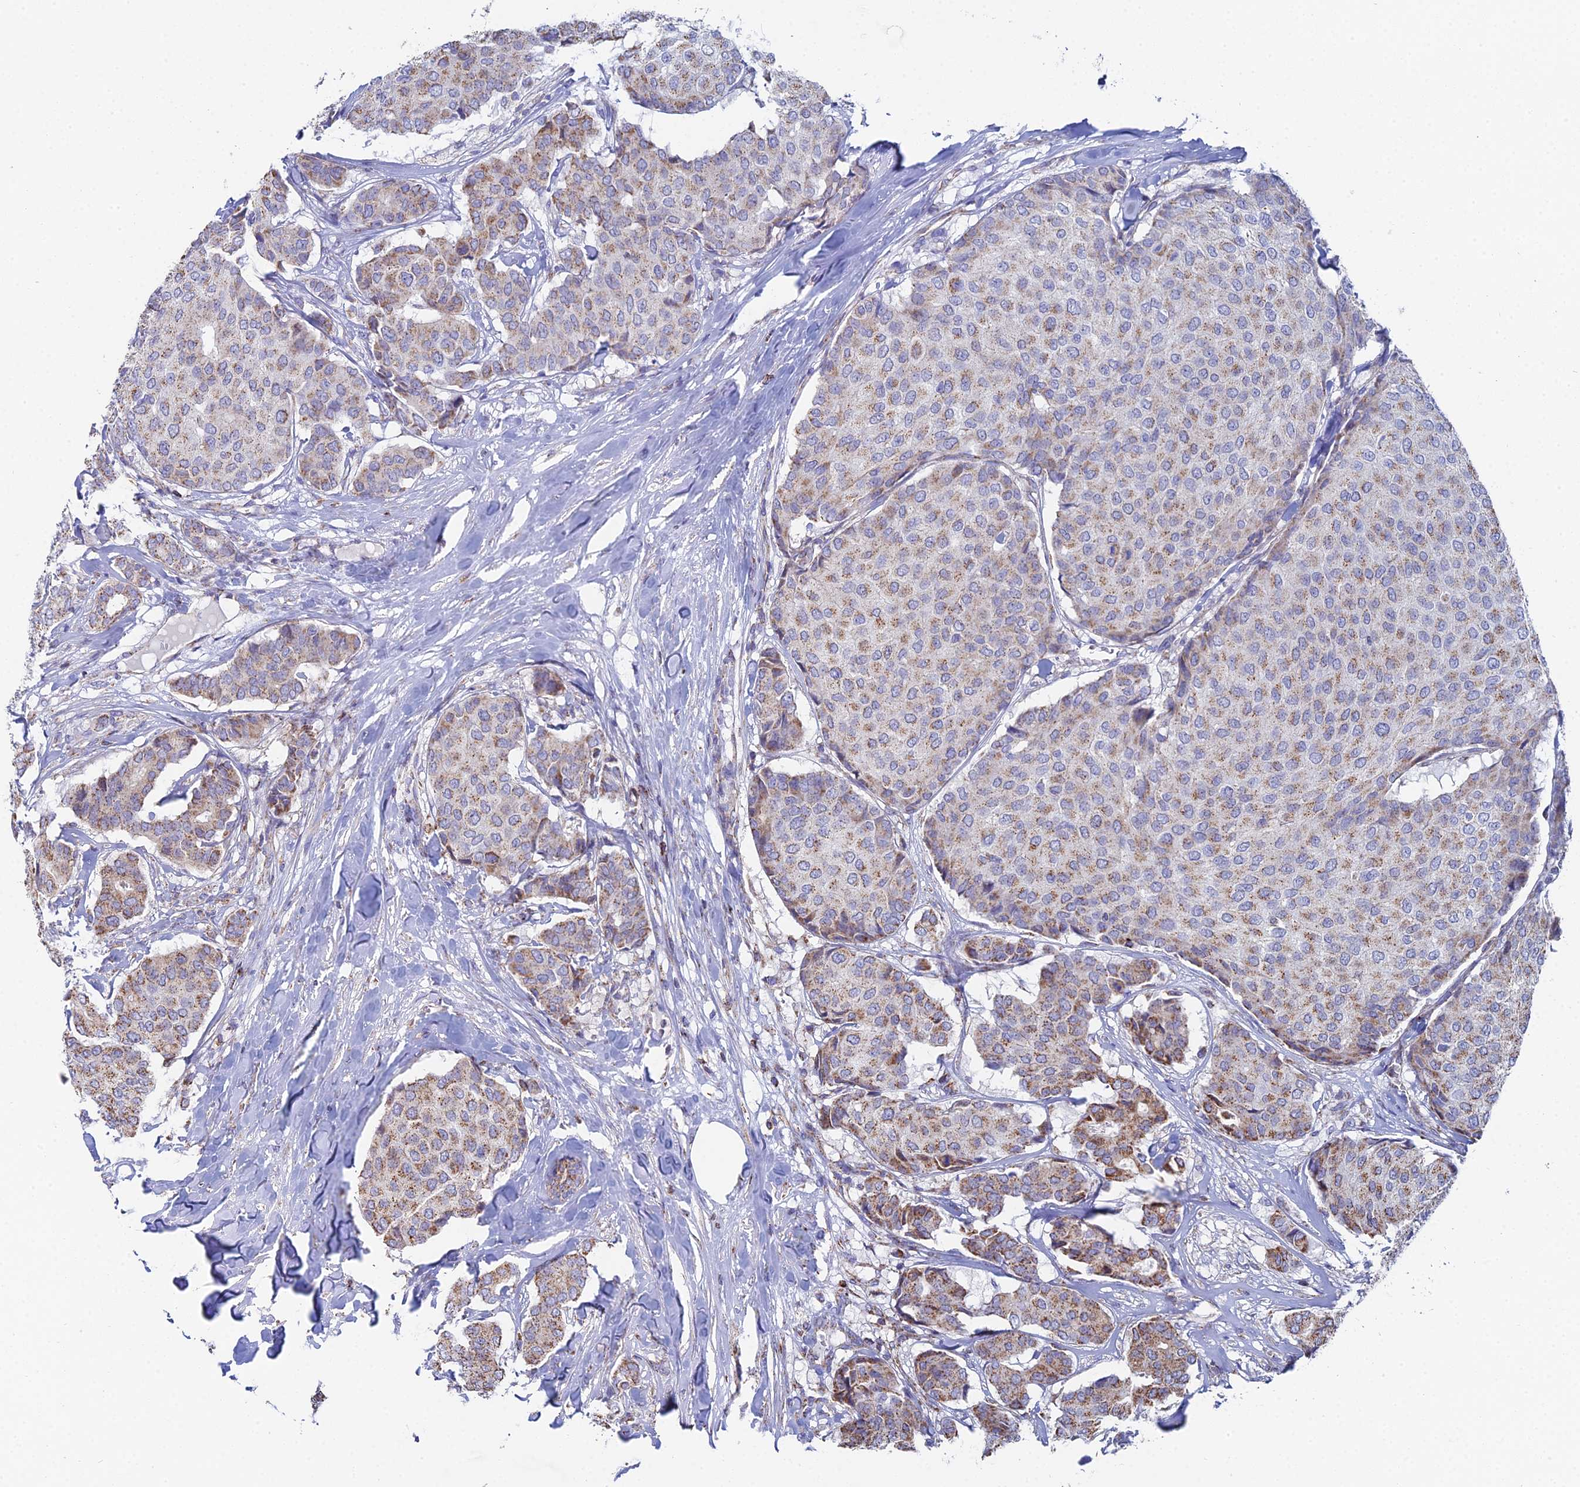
{"staining": {"intensity": "moderate", "quantity": "25%-75%", "location": "cytoplasmic/membranous"}, "tissue": "breast cancer", "cell_type": "Tumor cells", "image_type": "cancer", "snomed": [{"axis": "morphology", "description": "Duct carcinoma"}, {"axis": "topography", "description": "Breast"}], "caption": "The micrograph reveals a brown stain indicating the presence of a protein in the cytoplasmic/membranous of tumor cells in breast cancer (intraductal carcinoma). Using DAB (brown) and hematoxylin (blue) stains, captured at high magnification using brightfield microscopy.", "gene": "SPOCK2", "patient": {"sex": "female", "age": 75}}